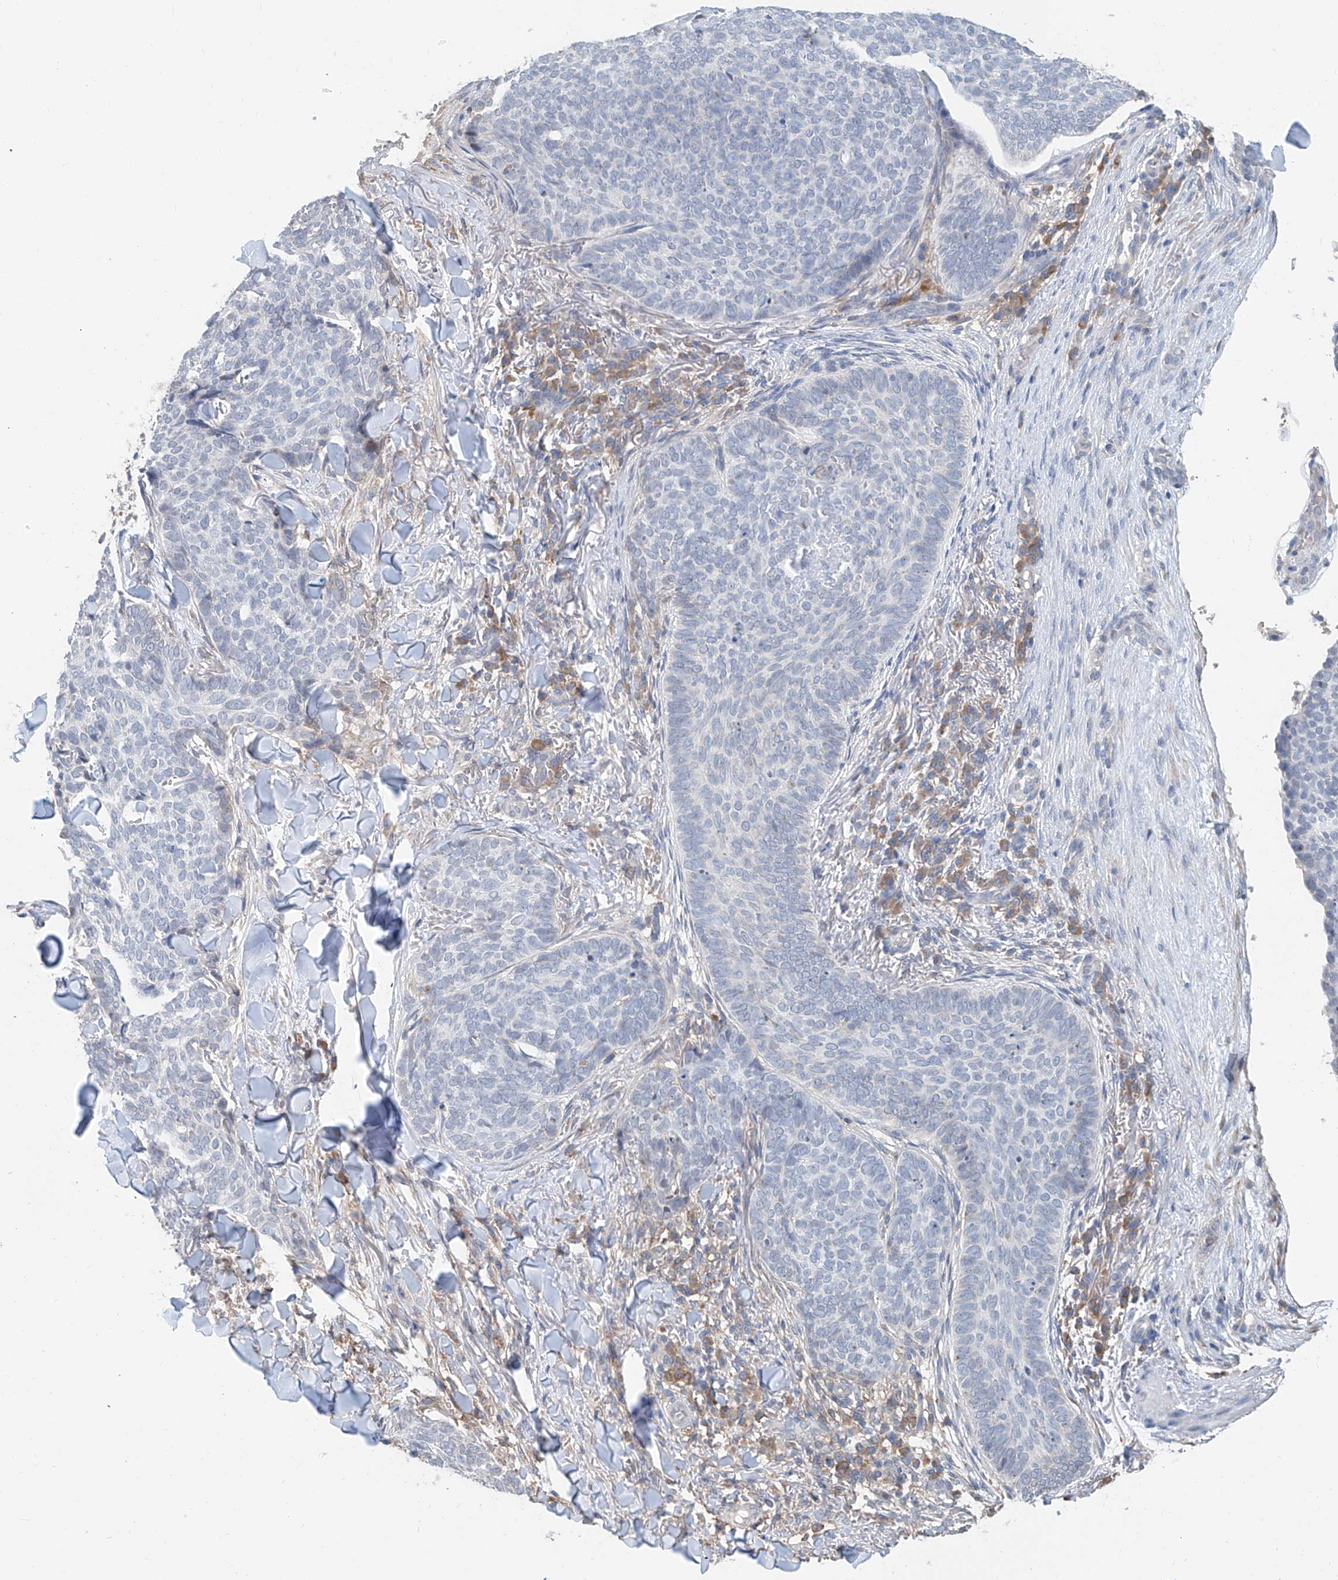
{"staining": {"intensity": "negative", "quantity": "none", "location": "none"}, "tissue": "skin cancer", "cell_type": "Tumor cells", "image_type": "cancer", "snomed": [{"axis": "morphology", "description": "Normal tissue, NOS"}, {"axis": "morphology", "description": "Basal cell carcinoma"}, {"axis": "topography", "description": "Skin"}], "caption": "Tumor cells show no significant protein staining in skin cancer (basal cell carcinoma).", "gene": "KCNK10", "patient": {"sex": "male", "age": 50}}